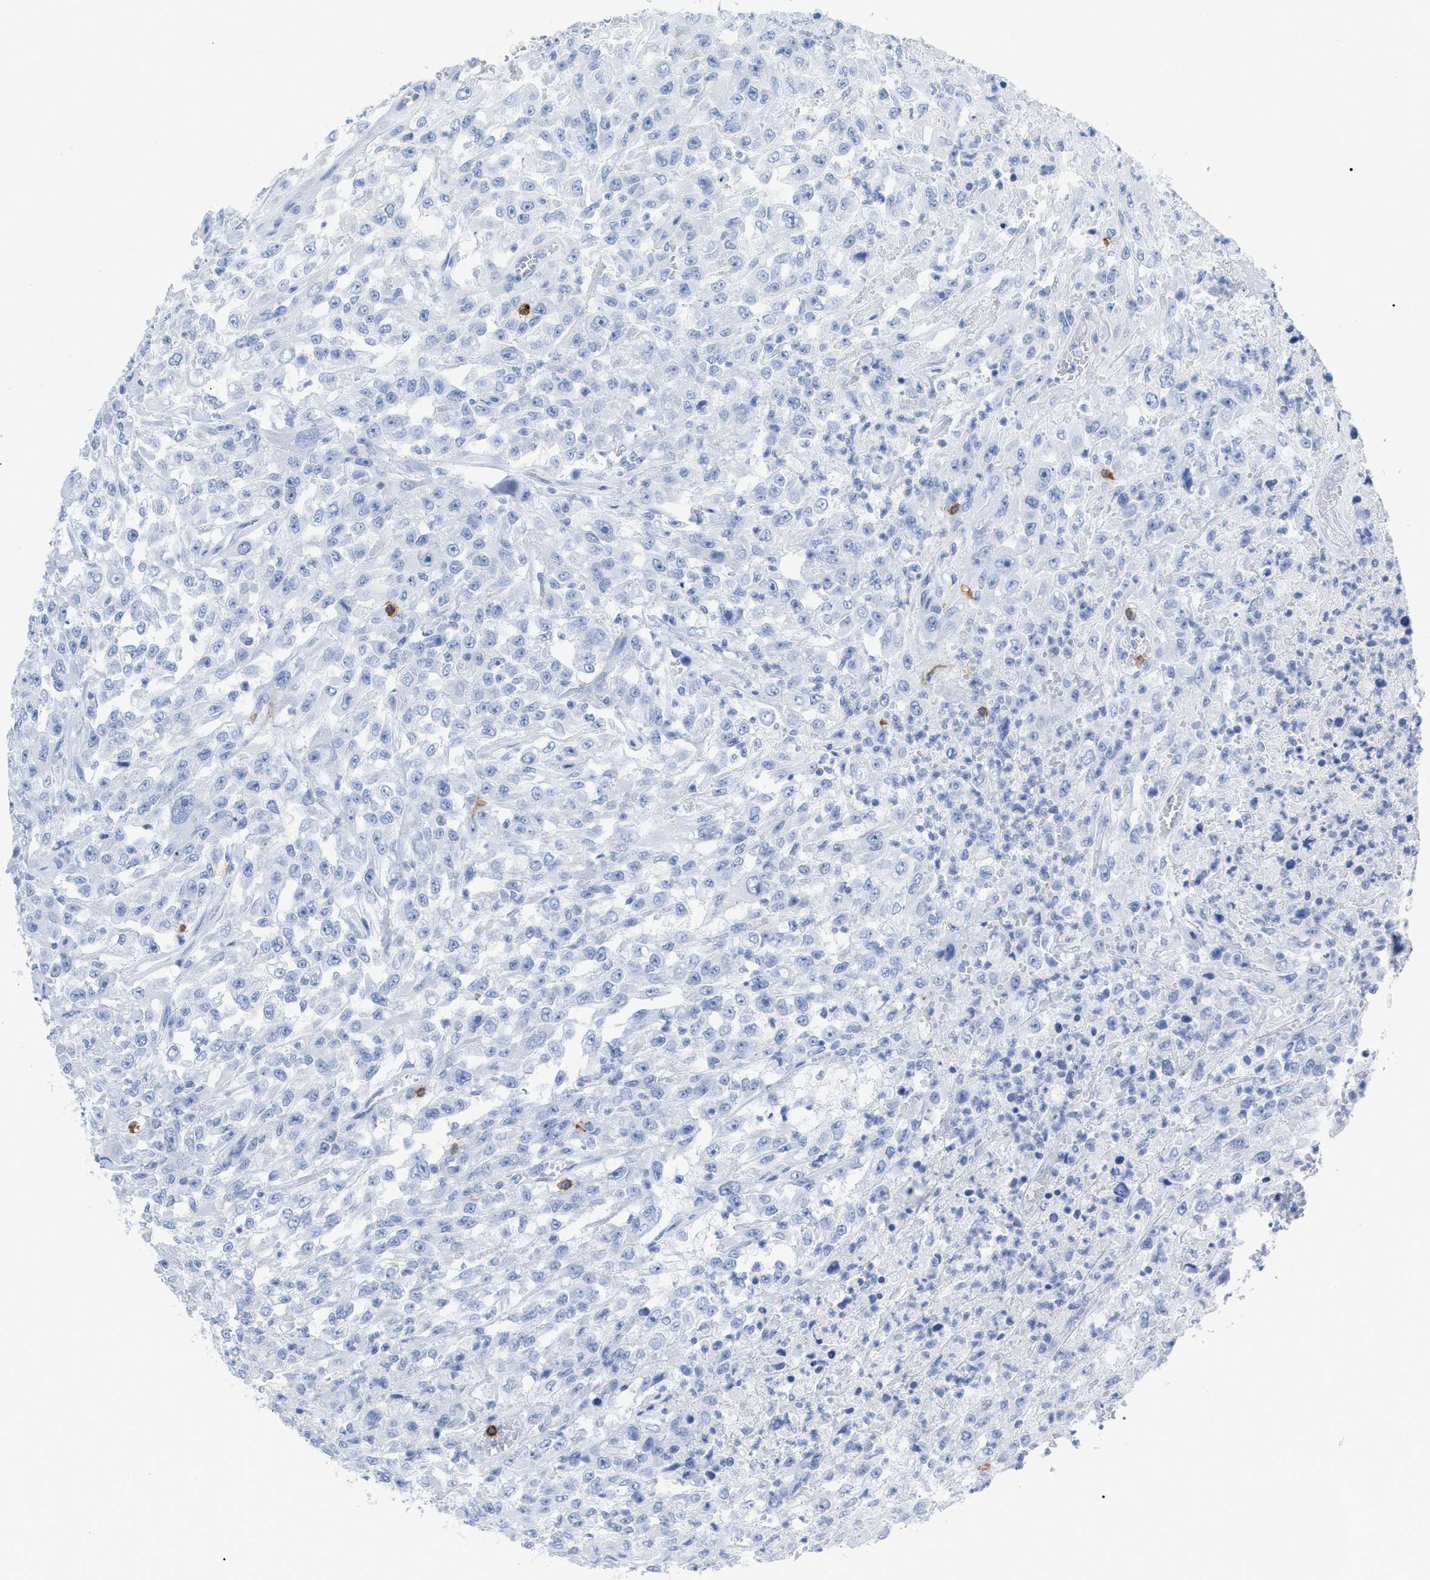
{"staining": {"intensity": "negative", "quantity": "none", "location": "none"}, "tissue": "urothelial cancer", "cell_type": "Tumor cells", "image_type": "cancer", "snomed": [{"axis": "morphology", "description": "Urothelial carcinoma, High grade"}, {"axis": "topography", "description": "Urinary bladder"}], "caption": "A histopathology image of human urothelial cancer is negative for staining in tumor cells.", "gene": "CD5", "patient": {"sex": "male", "age": 46}}